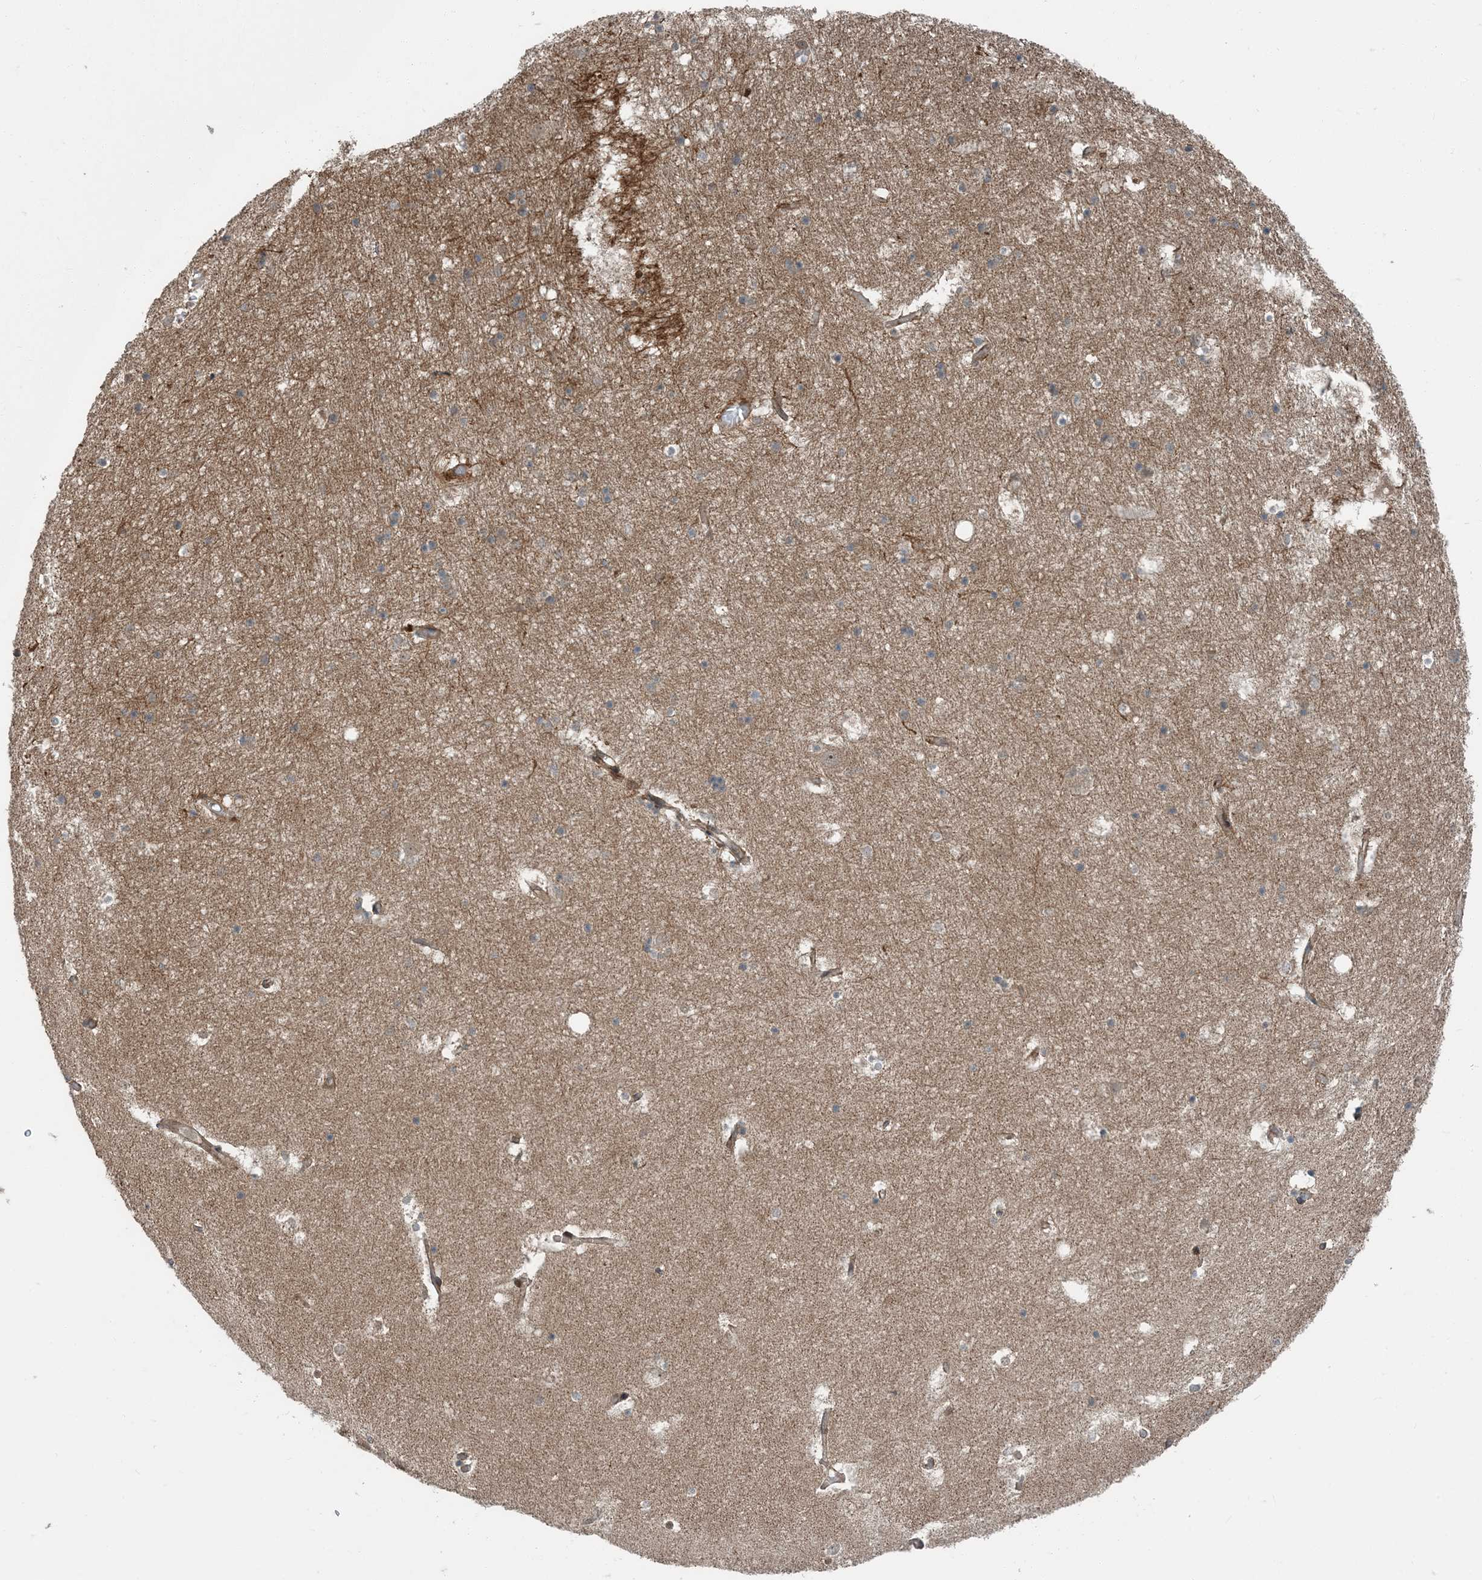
{"staining": {"intensity": "negative", "quantity": "none", "location": "none"}, "tissue": "hippocampus", "cell_type": "Glial cells", "image_type": "normal", "snomed": [{"axis": "morphology", "description": "Normal tissue, NOS"}, {"axis": "topography", "description": "Hippocampus"}], "caption": "Glial cells show no significant protein expression in normal hippocampus. (Stains: DAB (3,3'-diaminobenzidine) immunohistochemistry (IHC) with hematoxylin counter stain, Microscopy: brightfield microscopy at high magnification).", "gene": "EDEM2", "patient": {"sex": "female", "age": 52}}